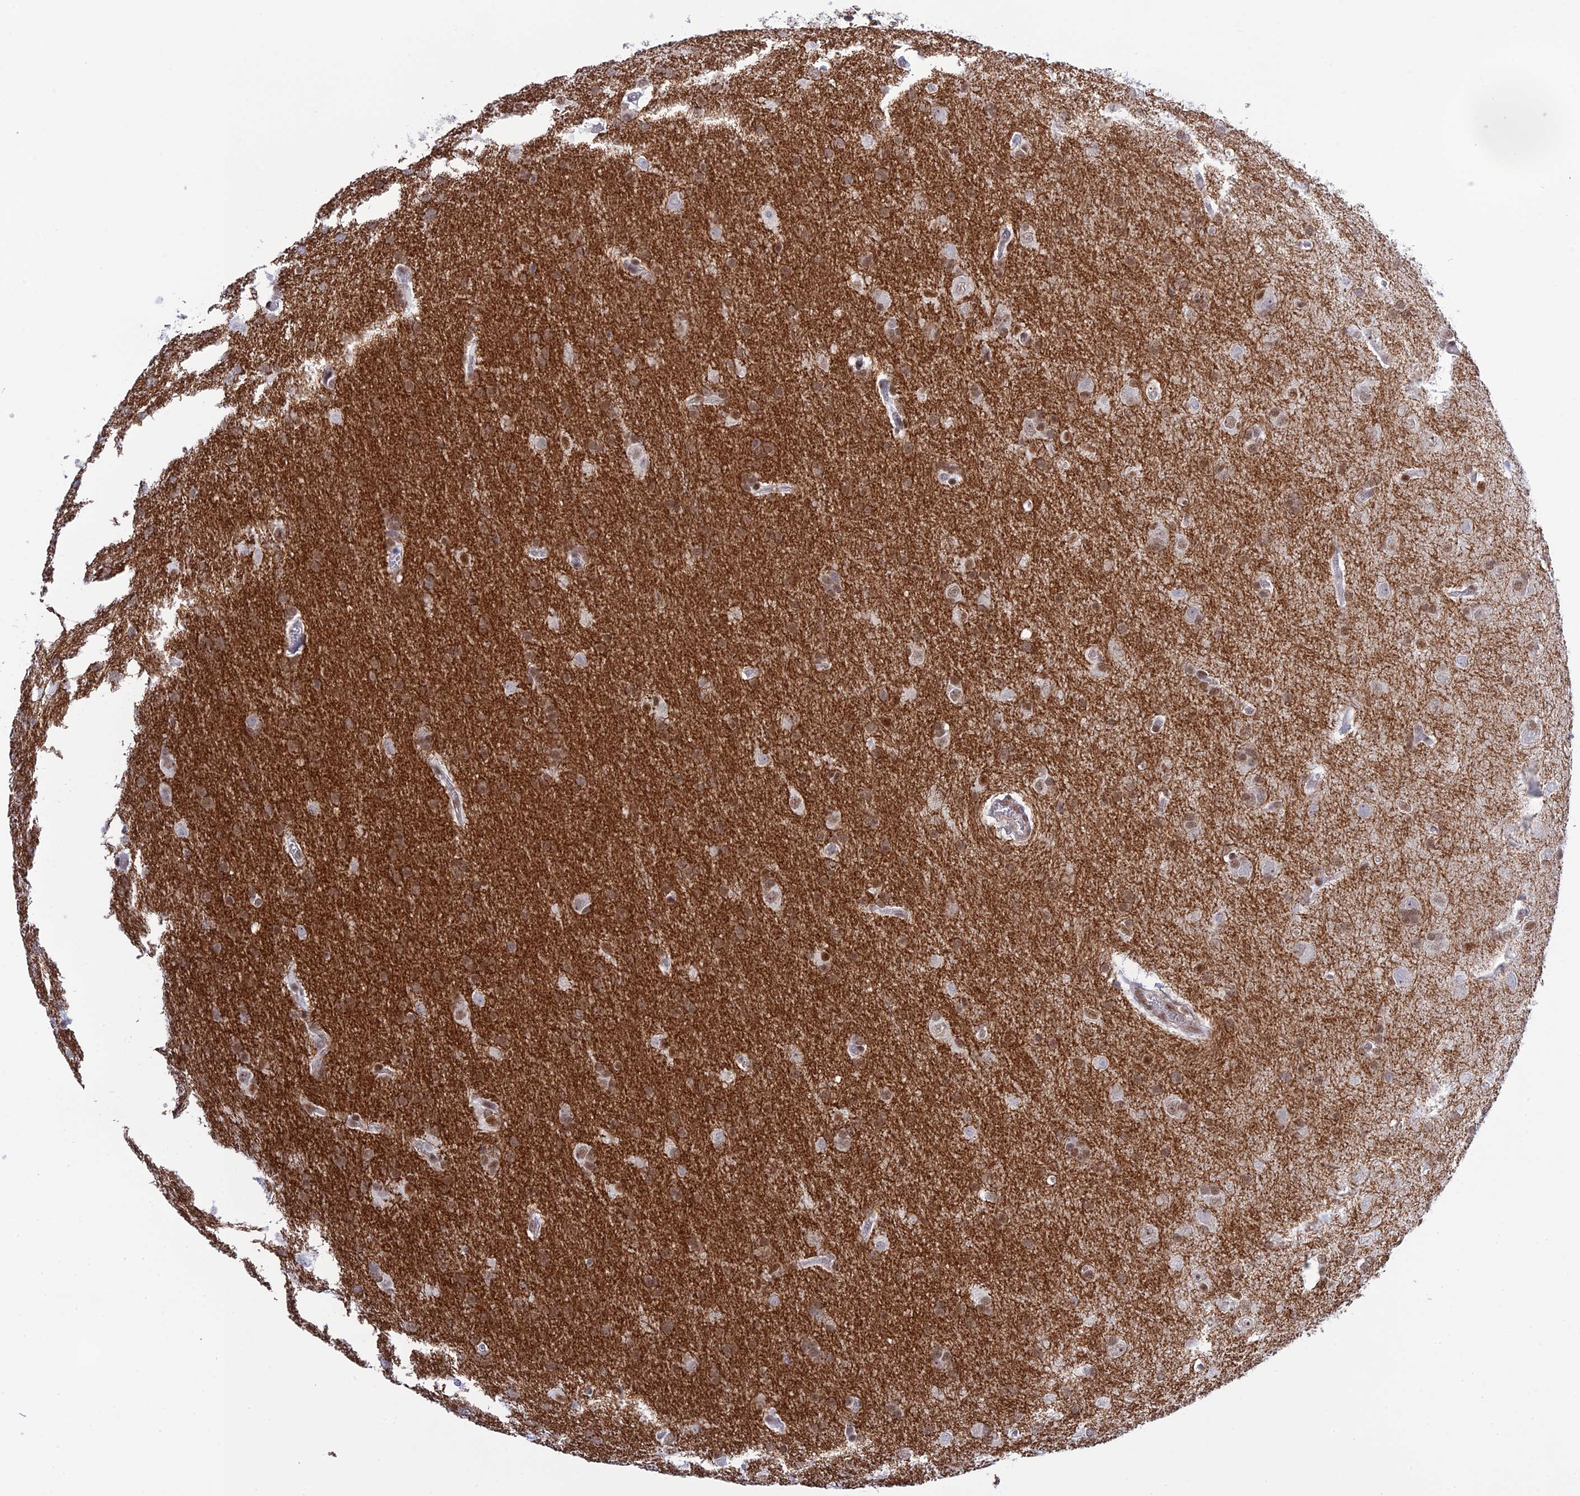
{"staining": {"intensity": "moderate", "quantity": ">75%", "location": "cytoplasmic/membranous,nuclear"}, "tissue": "glioma", "cell_type": "Tumor cells", "image_type": "cancer", "snomed": [{"axis": "morphology", "description": "Glioma, malignant, Low grade"}, {"axis": "topography", "description": "Brain"}], "caption": "Moderate cytoplasmic/membranous and nuclear protein staining is present in approximately >75% of tumor cells in glioma.", "gene": "TCEA1", "patient": {"sex": "female", "age": 32}}